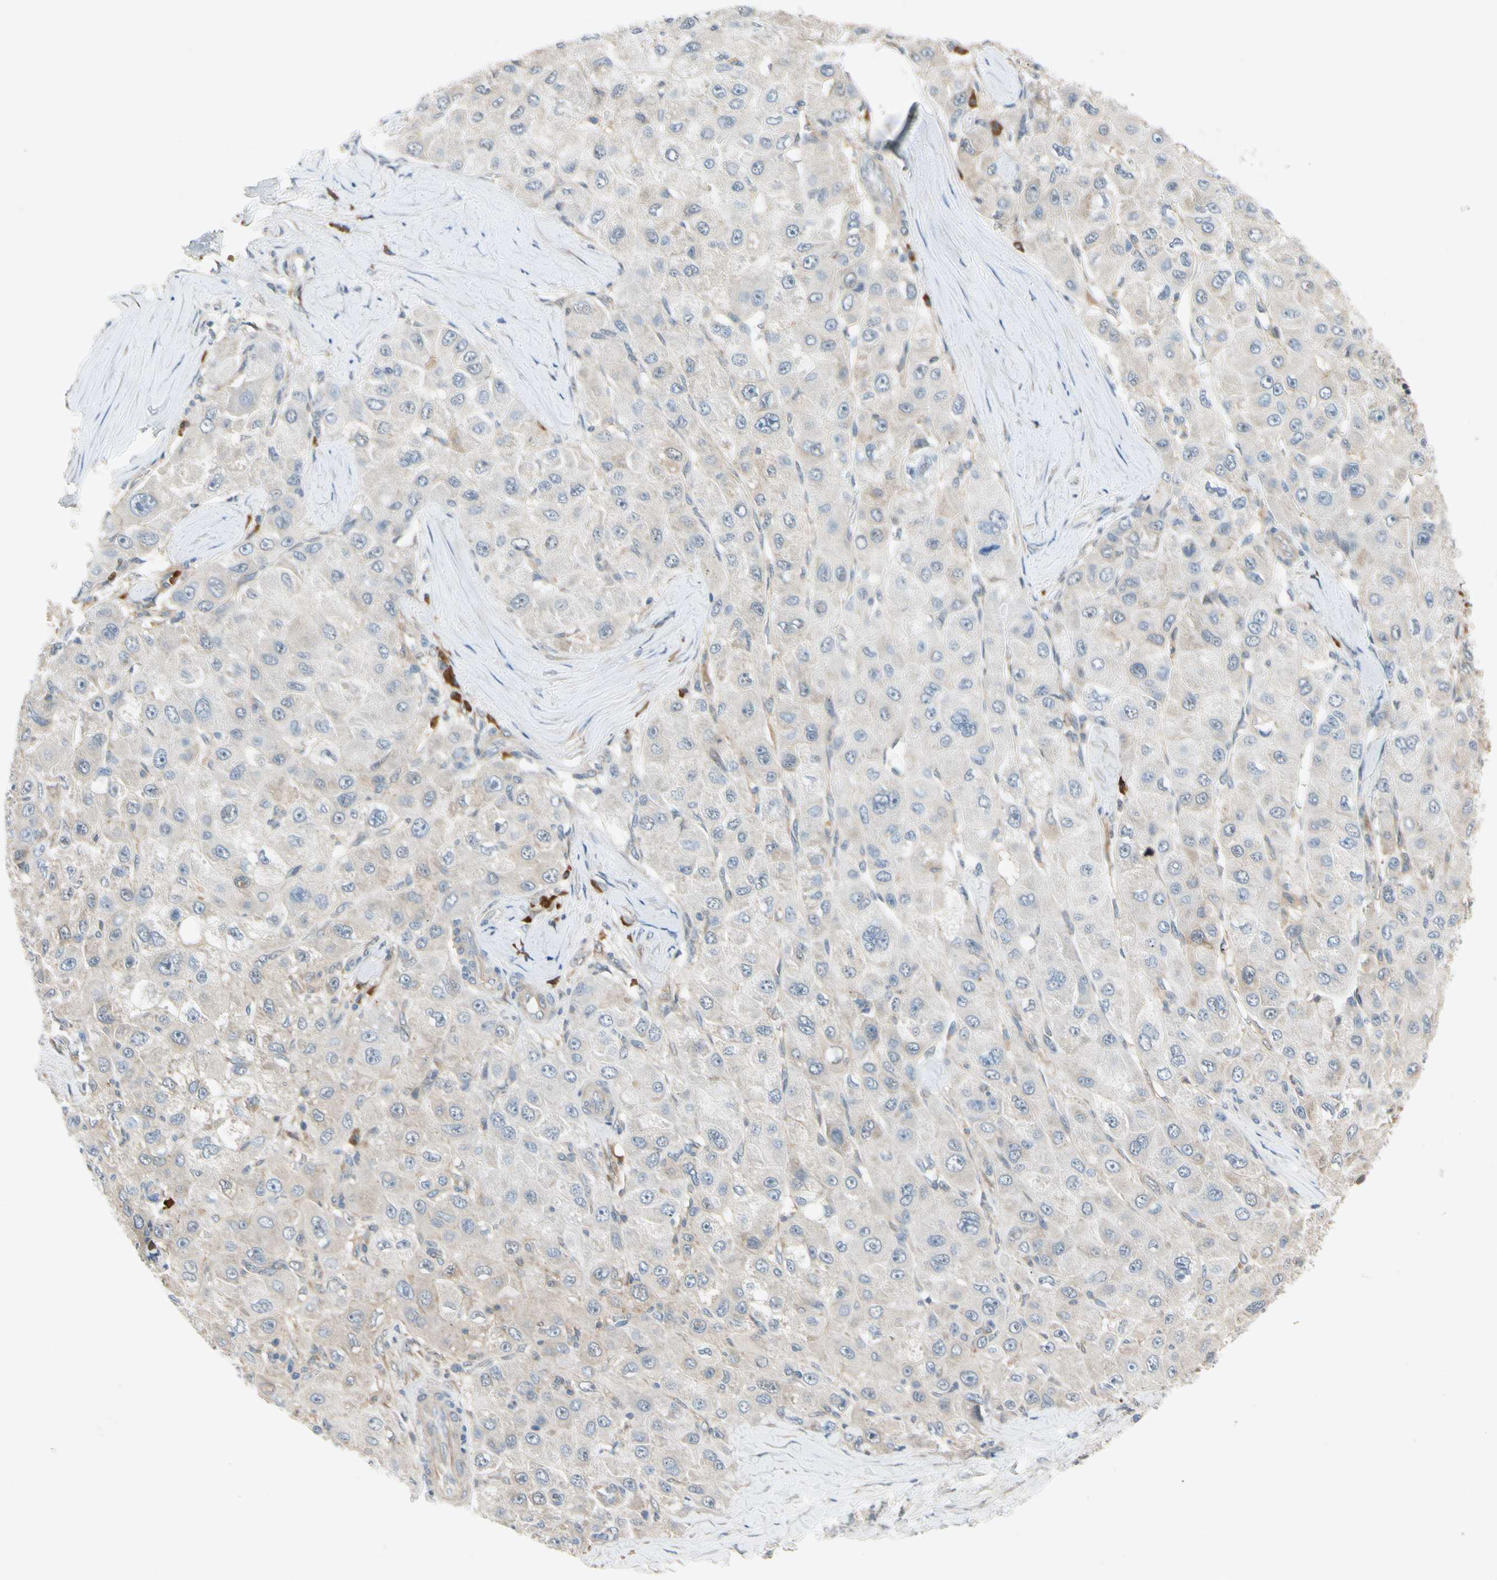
{"staining": {"intensity": "weak", "quantity": ">75%", "location": "cytoplasmic/membranous"}, "tissue": "liver cancer", "cell_type": "Tumor cells", "image_type": "cancer", "snomed": [{"axis": "morphology", "description": "Carcinoma, Hepatocellular, NOS"}, {"axis": "topography", "description": "Liver"}], "caption": "A histopathology image of hepatocellular carcinoma (liver) stained for a protein shows weak cytoplasmic/membranous brown staining in tumor cells.", "gene": "WIPI1", "patient": {"sex": "male", "age": 80}}